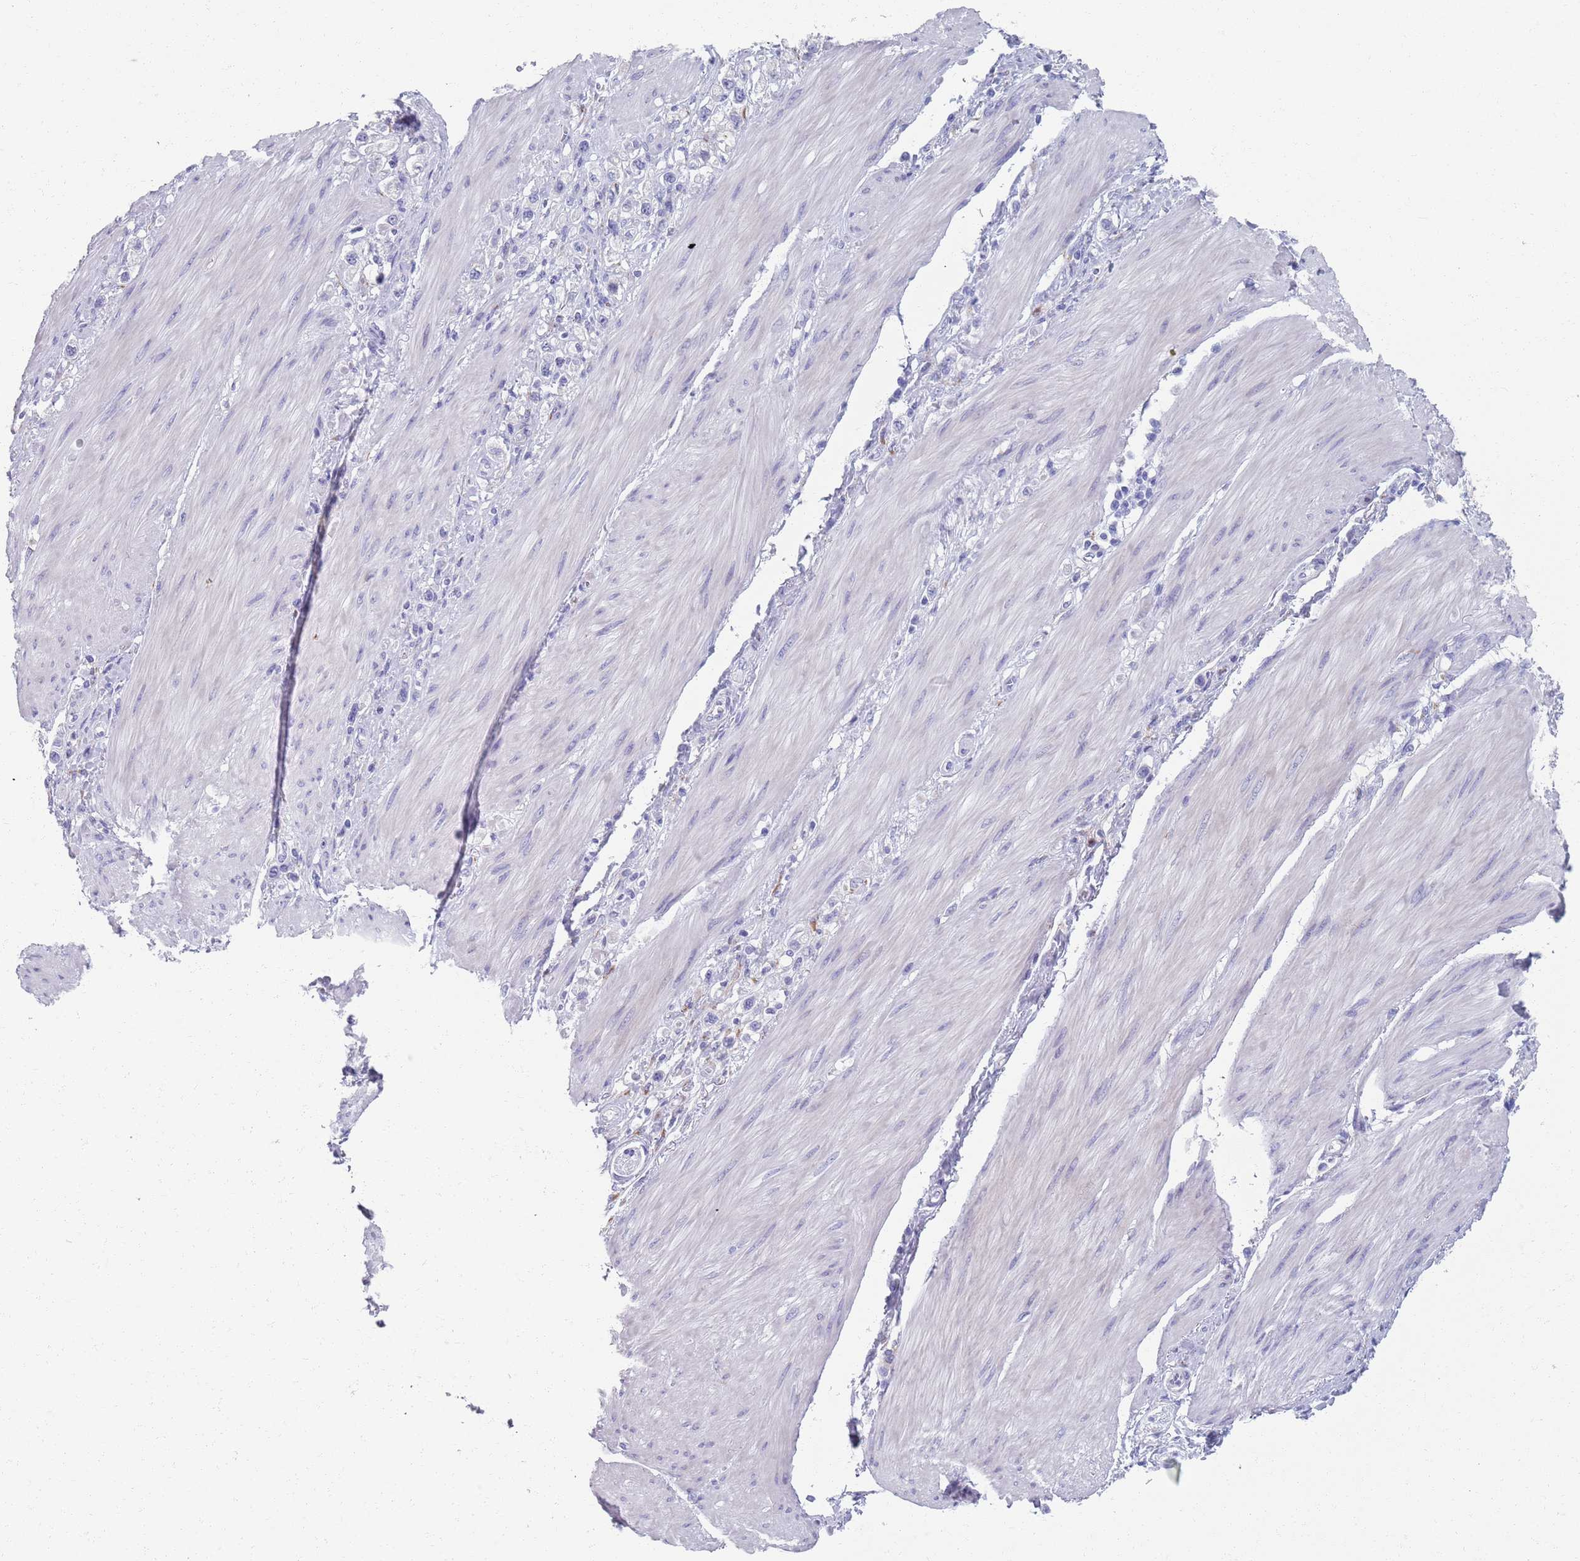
{"staining": {"intensity": "negative", "quantity": "none", "location": "none"}, "tissue": "stomach cancer", "cell_type": "Tumor cells", "image_type": "cancer", "snomed": [{"axis": "morphology", "description": "Adenocarcinoma, NOS"}, {"axis": "topography", "description": "Stomach"}], "caption": "Stomach cancer was stained to show a protein in brown. There is no significant expression in tumor cells. The staining is performed using DAB brown chromogen with nuclei counter-stained in using hematoxylin.", "gene": "PLOD1", "patient": {"sex": "female", "age": 65}}